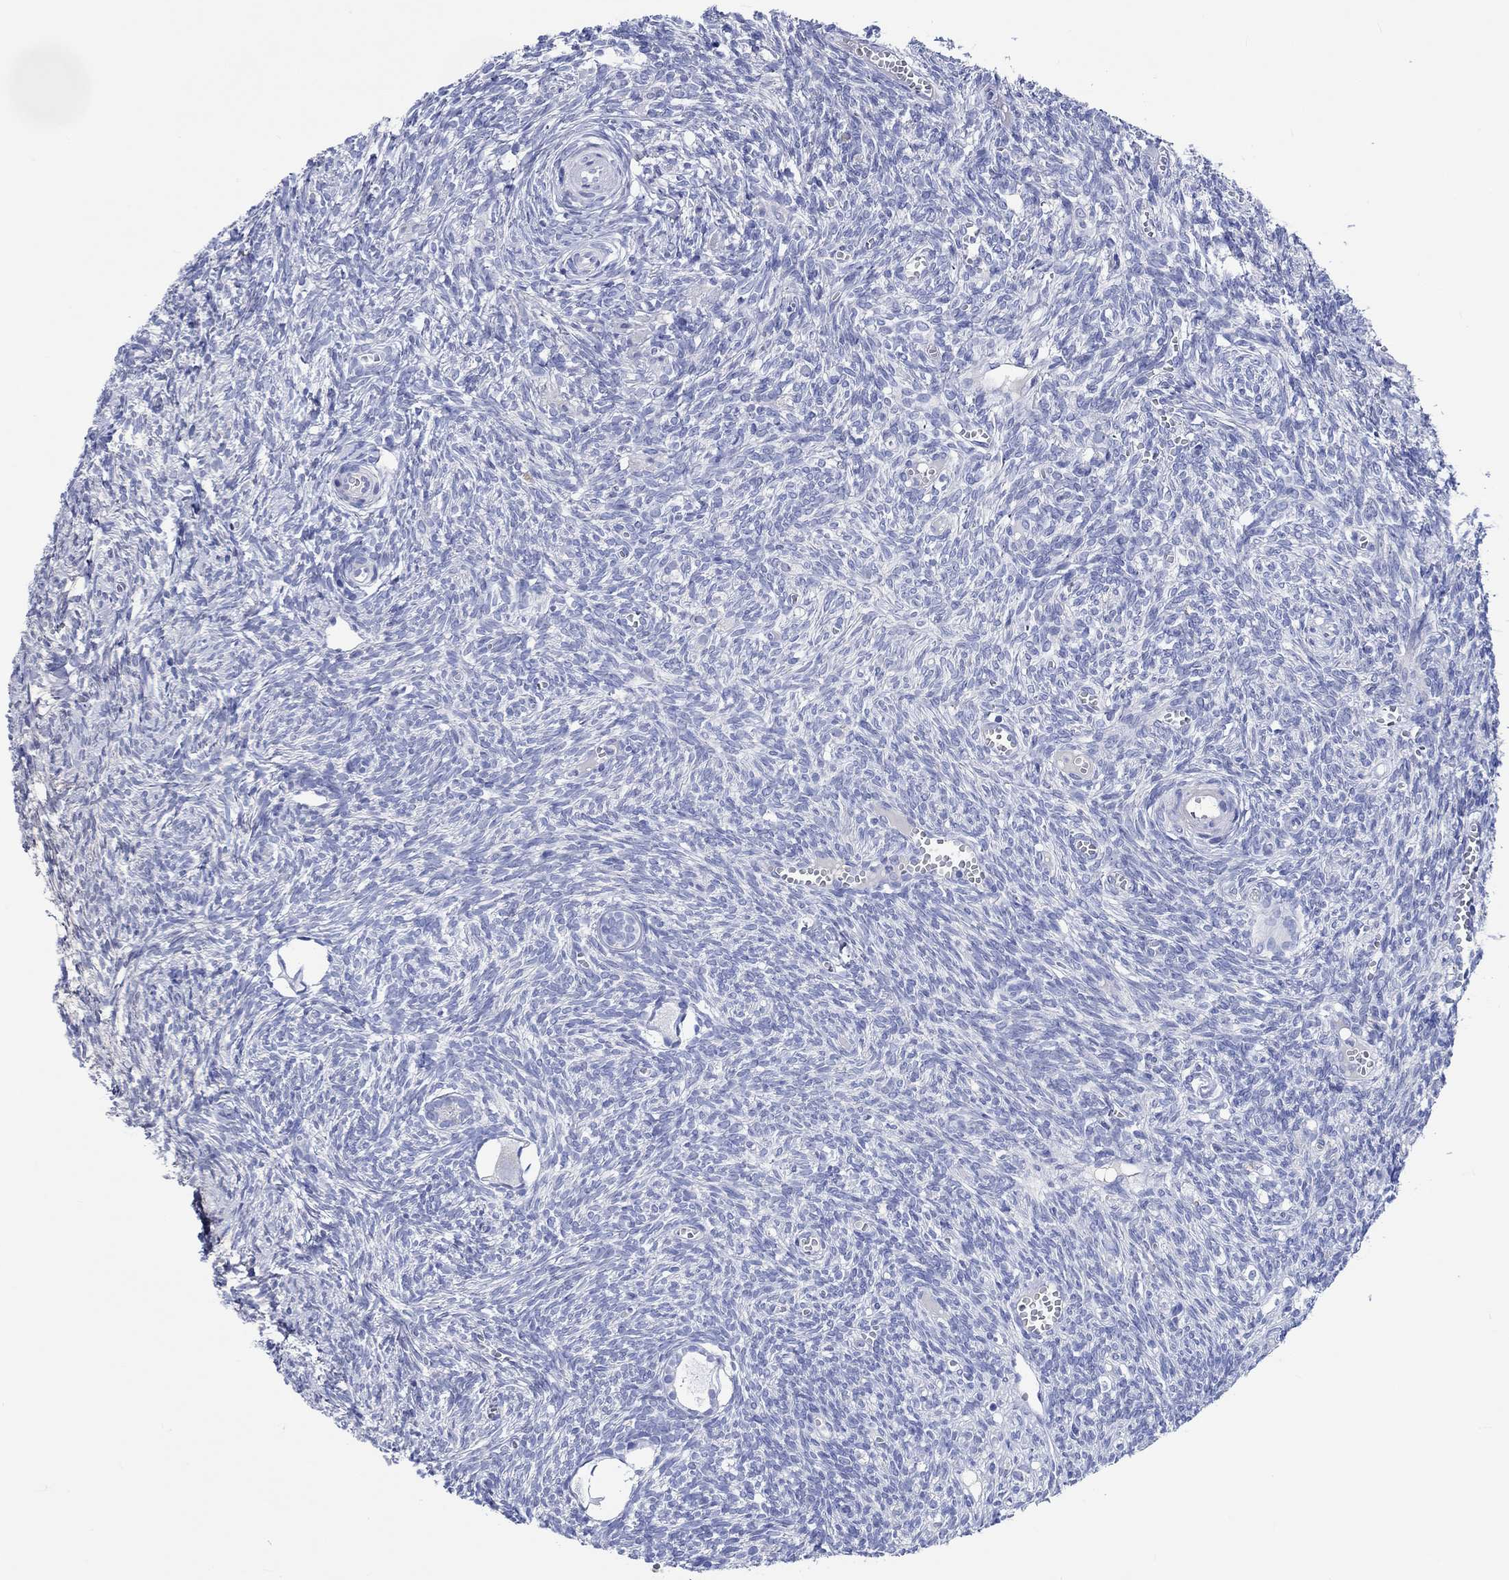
{"staining": {"intensity": "negative", "quantity": "none", "location": "none"}, "tissue": "ovary", "cell_type": "Follicle cells", "image_type": "normal", "snomed": [{"axis": "morphology", "description": "Normal tissue, NOS"}, {"axis": "topography", "description": "Ovary"}], "caption": "The micrograph reveals no significant positivity in follicle cells of ovary. Brightfield microscopy of immunohistochemistry (IHC) stained with DAB (brown) and hematoxylin (blue), captured at high magnification.", "gene": "SHISA4", "patient": {"sex": "female", "age": 43}}